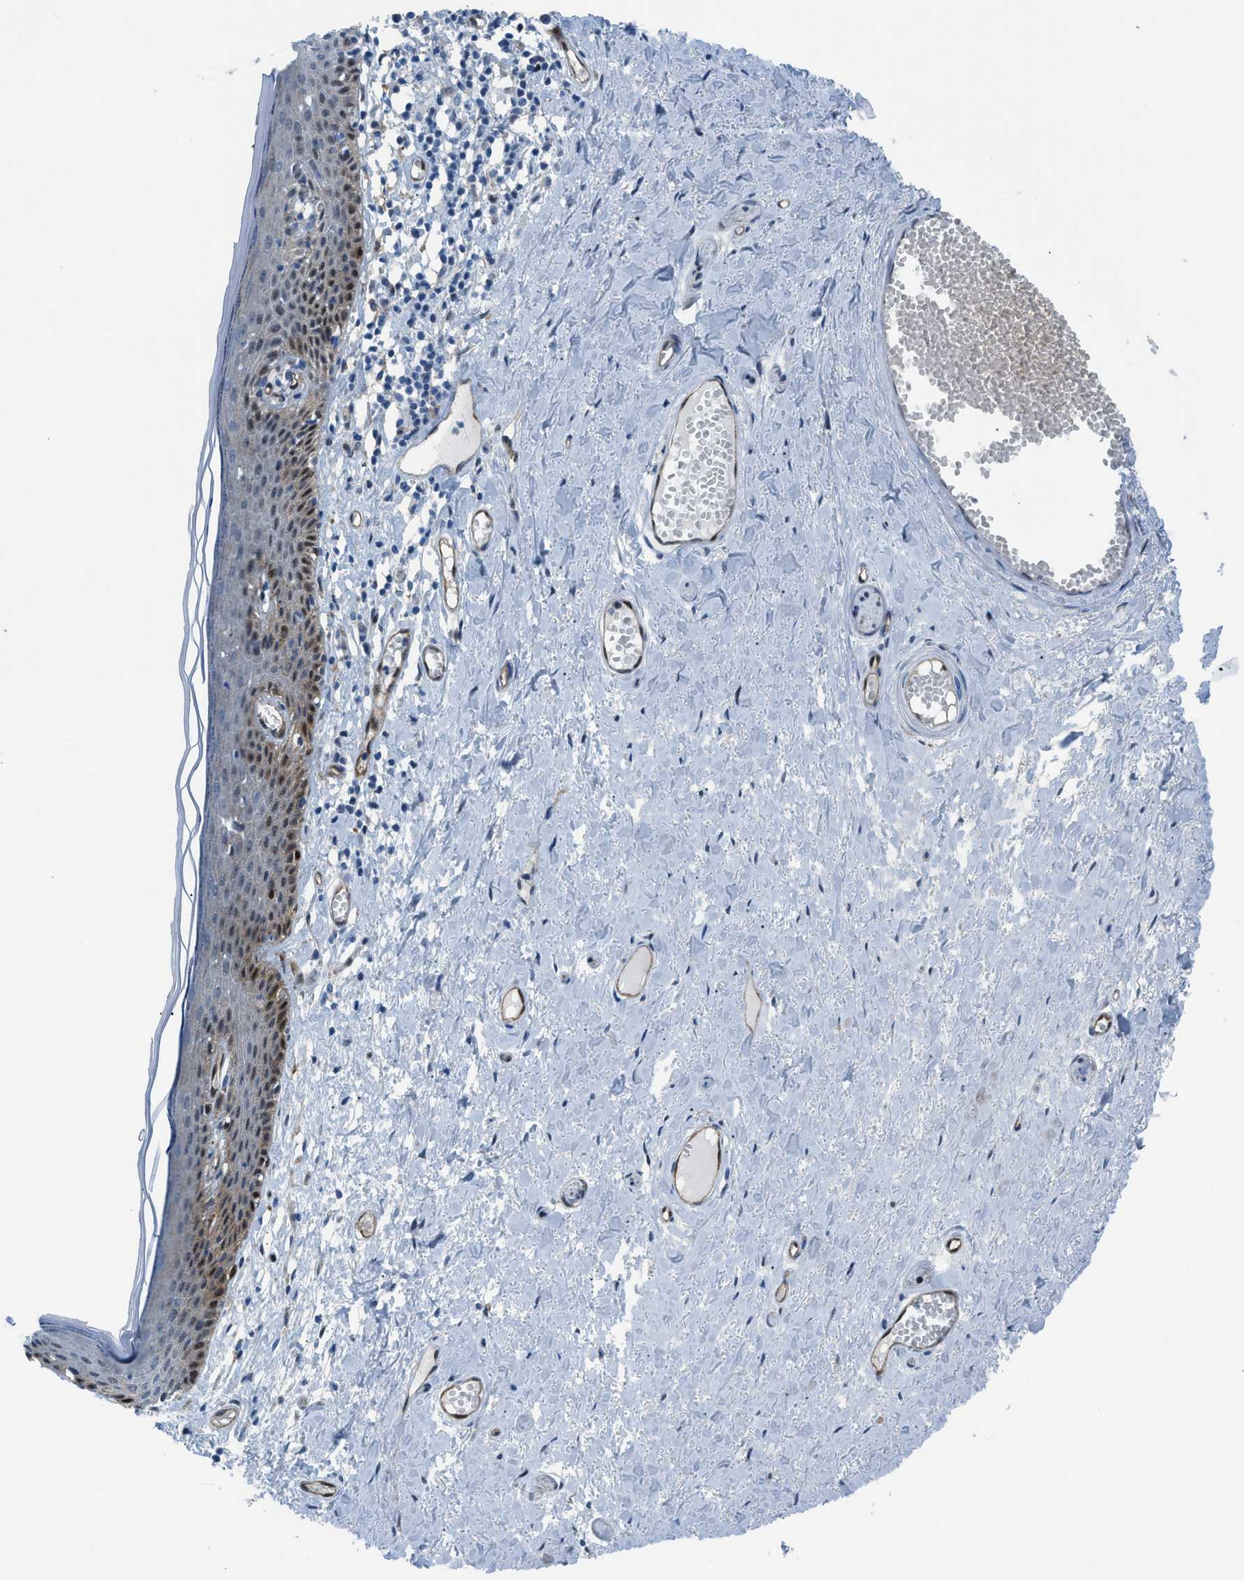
{"staining": {"intensity": "moderate", "quantity": "25%-75%", "location": "cytoplasmic/membranous,nuclear"}, "tissue": "skin", "cell_type": "Epidermal cells", "image_type": "normal", "snomed": [{"axis": "morphology", "description": "Normal tissue, NOS"}, {"axis": "topography", "description": "Adipose tissue"}, {"axis": "topography", "description": "Vascular tissue"}, {"axis": "topography", "description": "Anal"}, {"axis": "topography", "description": "Peripheral nerve tissue"}], "caption": "Benign skin was stained to show a protein in brown. There is medium levels of moderate cytoplasmic/membranous,nuclear positivity in approximately 25%-75% of epidermal cells. The staining is performed using DAB brown chromogen to label protein expression. The nuclei are counter-stained blue using hematoxylin.", "gene": "YWHAE", "patient": {"sex": "female", "age": 54}}